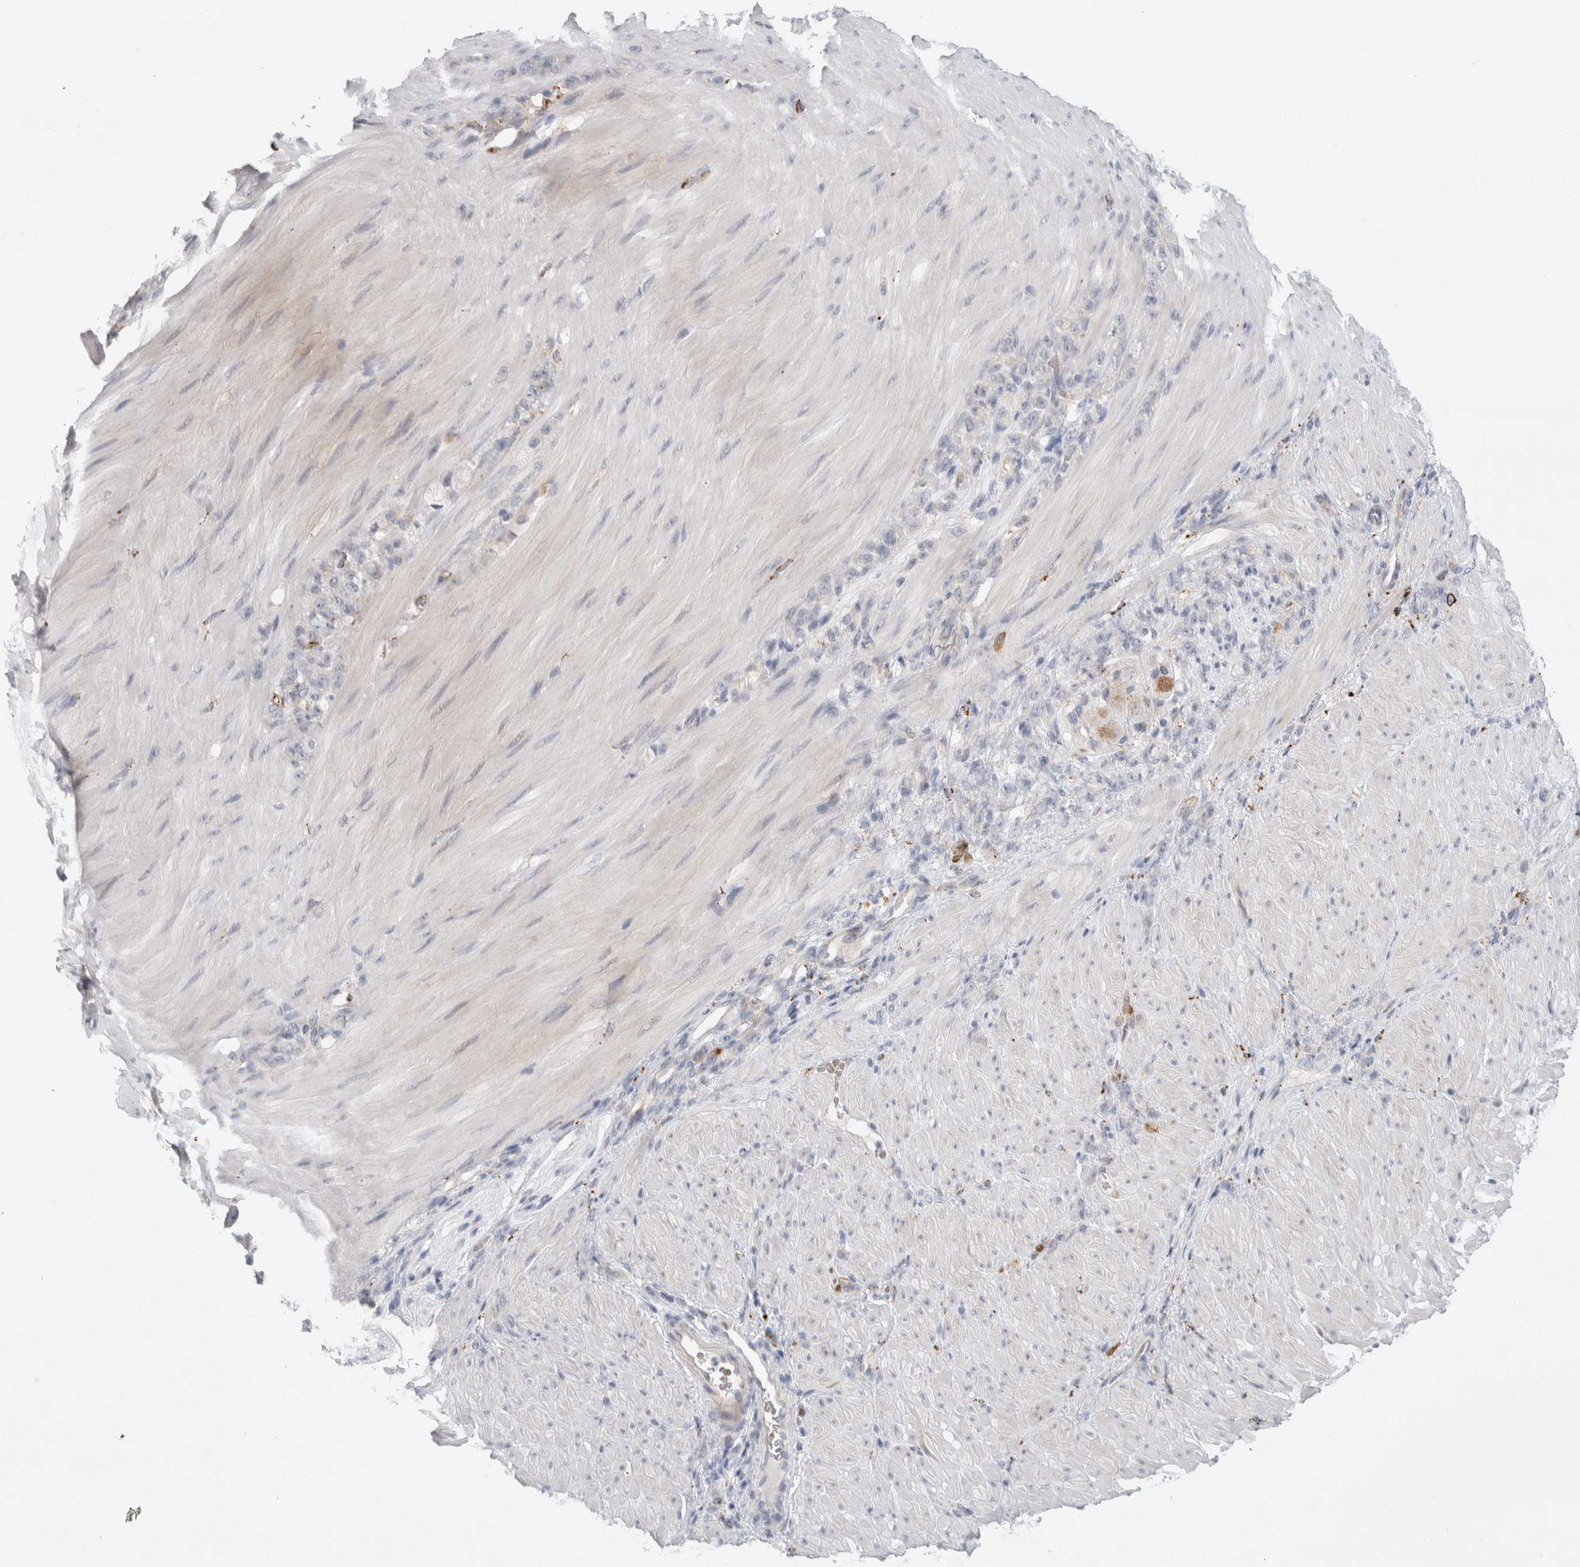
{"staining": {"intensity": "negative", "quantity": "none", "location": "none"}, "tissue": "stomach cancer", "cell_type": "Tumor cells", "image_type": "cancer", "snomed": [{"axis": "morphology", "description": "Normal tissue, NOS"}, {"axis": "morphology", "description": "Adenocarcinoma, NOS"}, {"axis": "topography", "description": "Stomach"}], "caption": "Tumor cells show no significant protein staining in stomach cancer.", "gene": "GAA", "patient": {"sex": "male", "age": 82}}